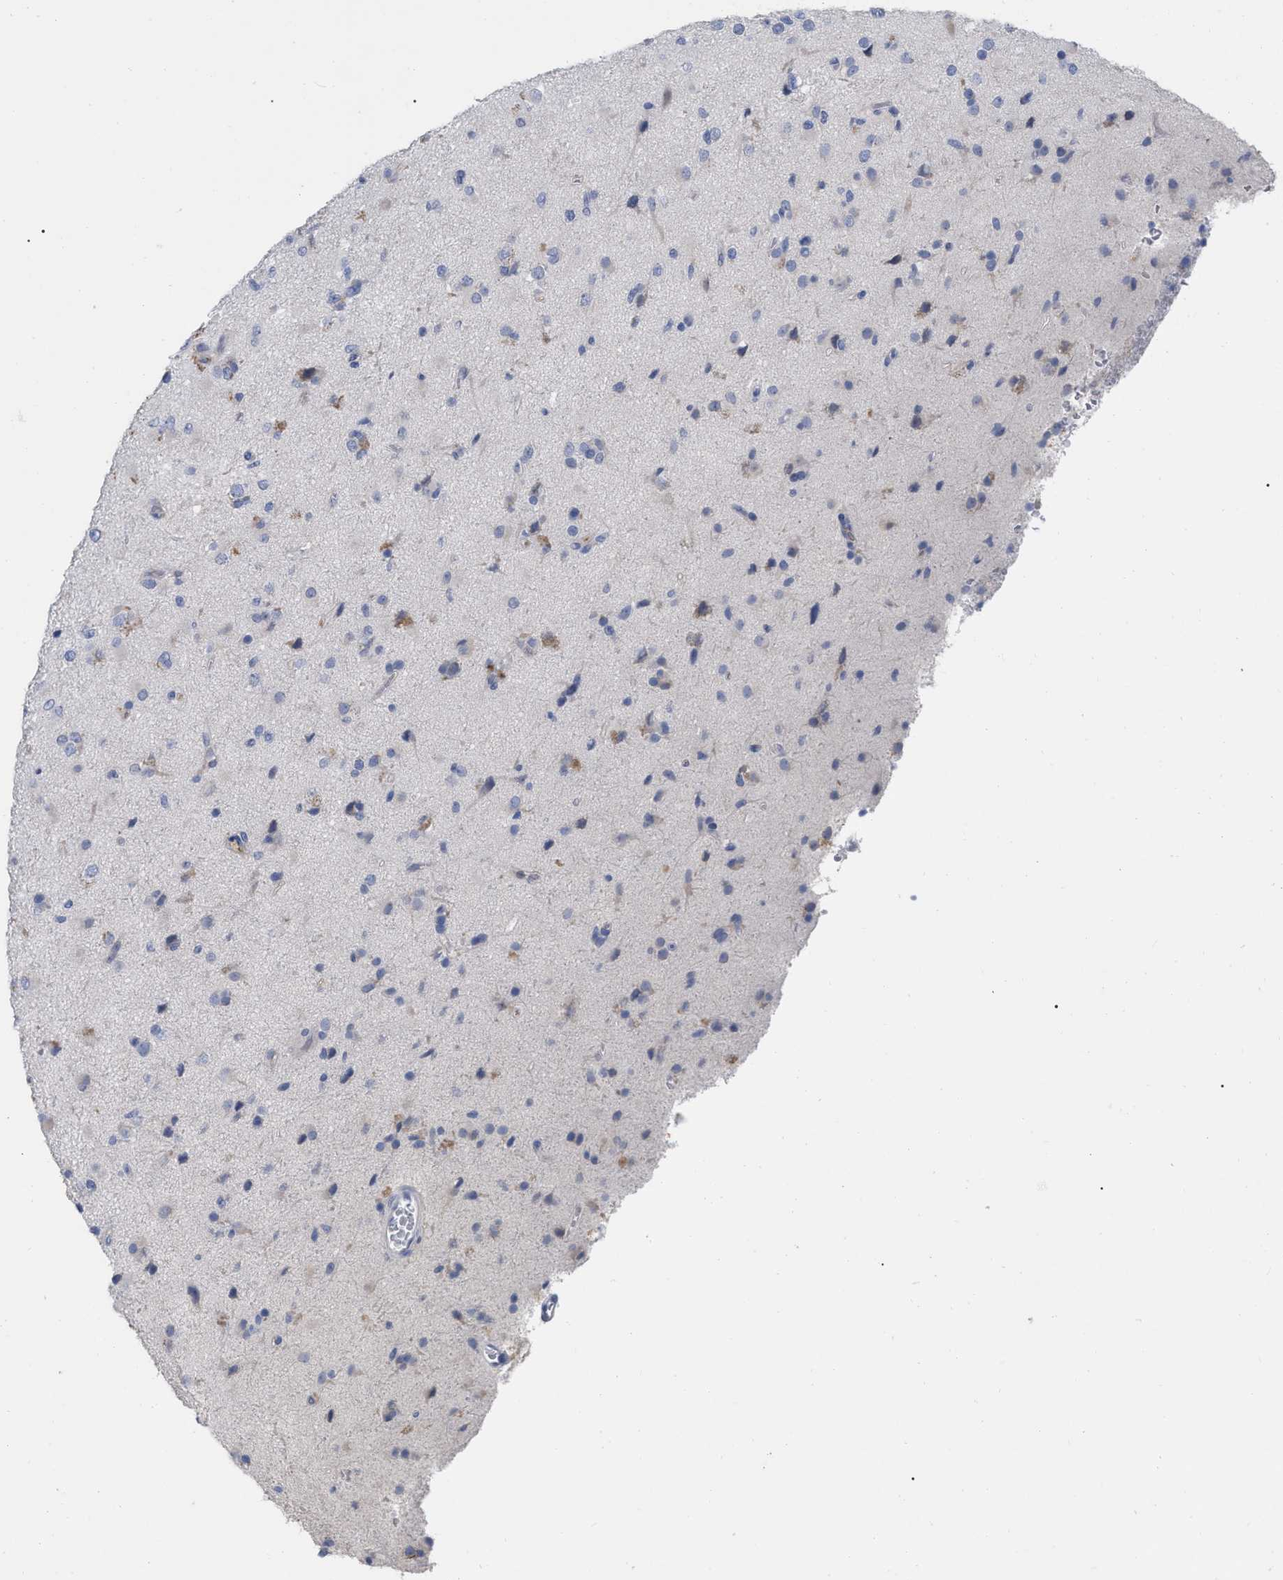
{"staining": {"intensity": "weak", "quantity": "<25%", "location": "cytoplasmic/membranous"}, "tissue": "glioma", "cell_type": "Tumor cells", "image_type": "cancer", "snomed": [{"axis": "morphology", "description": "Glioma, malignant, Low grade"}, {"axis": "topography", "description": "Brain"}], "caption": "Tumor cells are negative for protein expression in human low-grade glioma (malignant).", "gene": "IGHV5-51", "patient": {"sex": "male", "age": 65}}